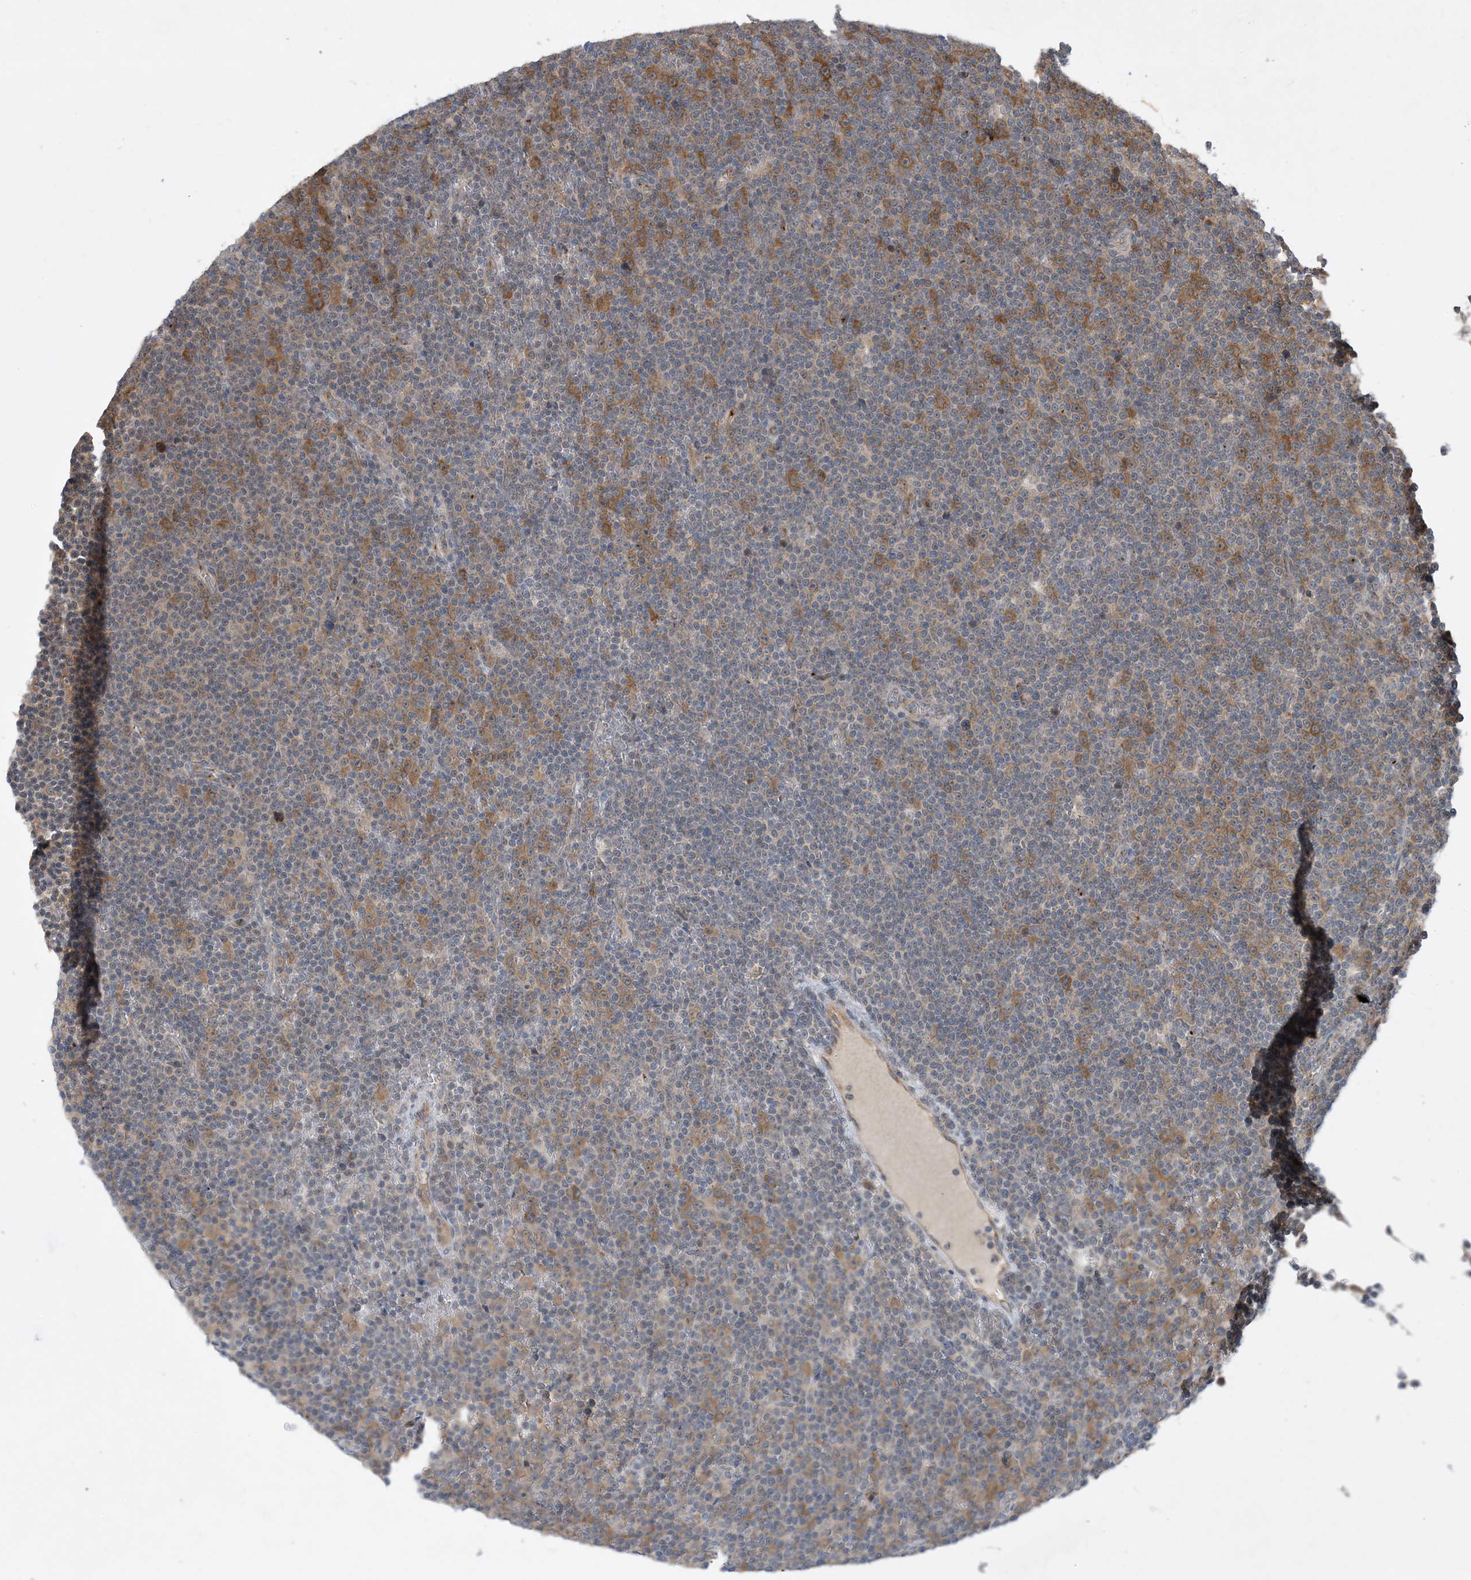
{"staining": {"intensity": "moderate", "quantity": "<25%", "location": "cytoplasmic/membranous"}, "tissue": "lymphoma", "cell_type": "Tumor cells", "image_type": "cancer", "snomed": [{"axis": "morphology", "description": "Malignant lymphoma, non-Hodgkin's type, Low grade"}, {"axis": "topography", "description": "Lymph node"}], "caption": "Lymphoma tissue displays moderate cytoplasmic/membranous staining in approximately <25% of tumor cells The staining is performed using DAB brown chromogen to label protein expression. The nuclei are counter-stained blue using hematoxylin.", "gene": "TINAG", "patient": {"sex": "female", "age": 67}}